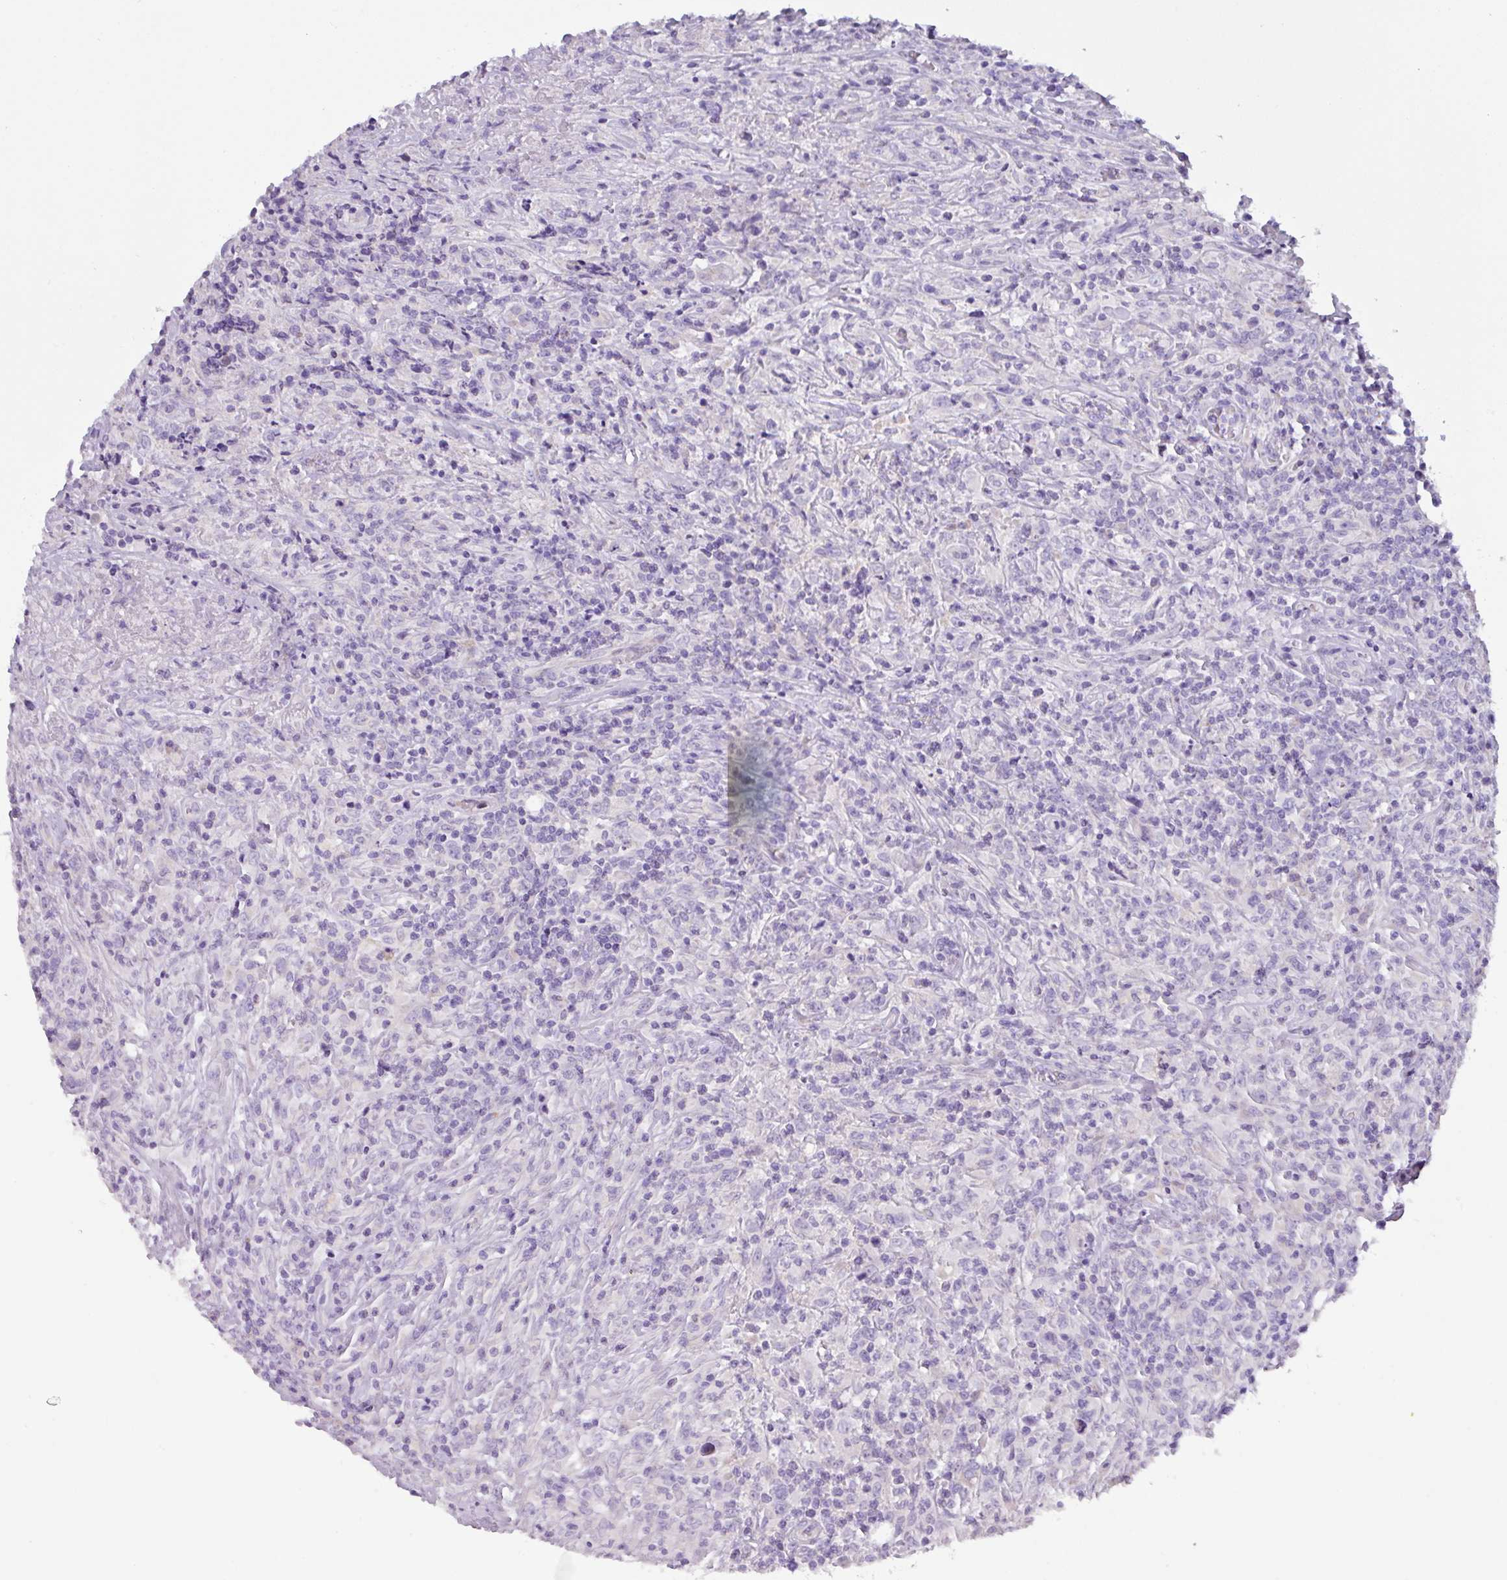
{"staining": {"intensity": "negative", "quantity": "none", "location": "none"}, "tissue": "lymphoma", "cell_type": "Tumor cells", "image_type": "cancer", "snomed": [{"axis": "morphology", "description": "Hodgkin's disease, NOS"}, {"axis": "topography", "description": "Lymph node"}], "caption": "Human Hodgkin's disease stained for a protein using immunohistochemistry reveals no positivity in tumor cells.", "gene": "RGS16", "patient": {"sex": "female", "age": 18}}